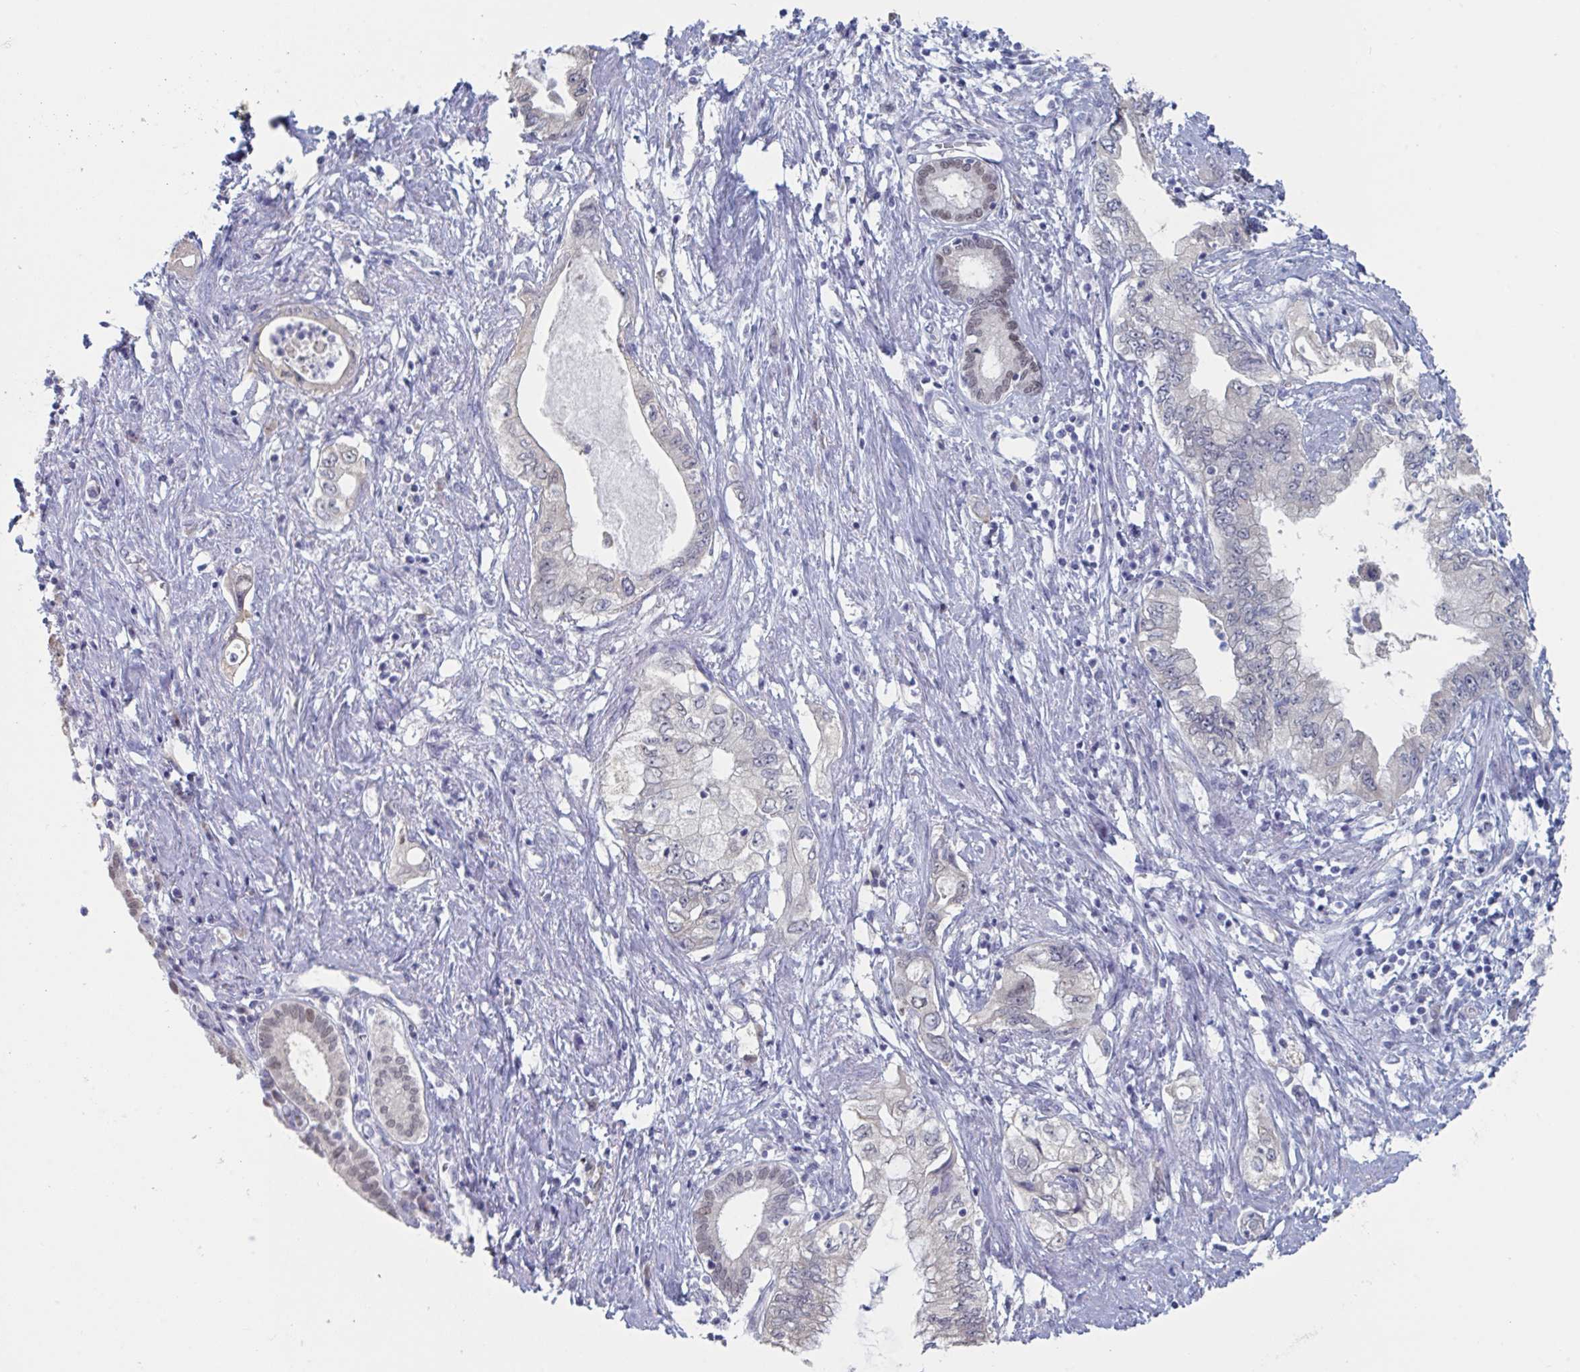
{"staining": {"intensity": "negative", "quantity": "none", "location": "none"}, "tissue": "pancreatic cancer", "cell_type": "Tumor cells", "image_type": "cancer", "snomed": [{"axis": "morphology", "description": "Adenocarcinoma, NOS"}, {"axis": "topography", "description": "Pancreas"}], "caption": "Pancreatic cancer stained for a protein using immunohistochemistry displays no staining tumor cells.", "gene": "FOXA1", "patient": {"sex": "female", "age": 73}}